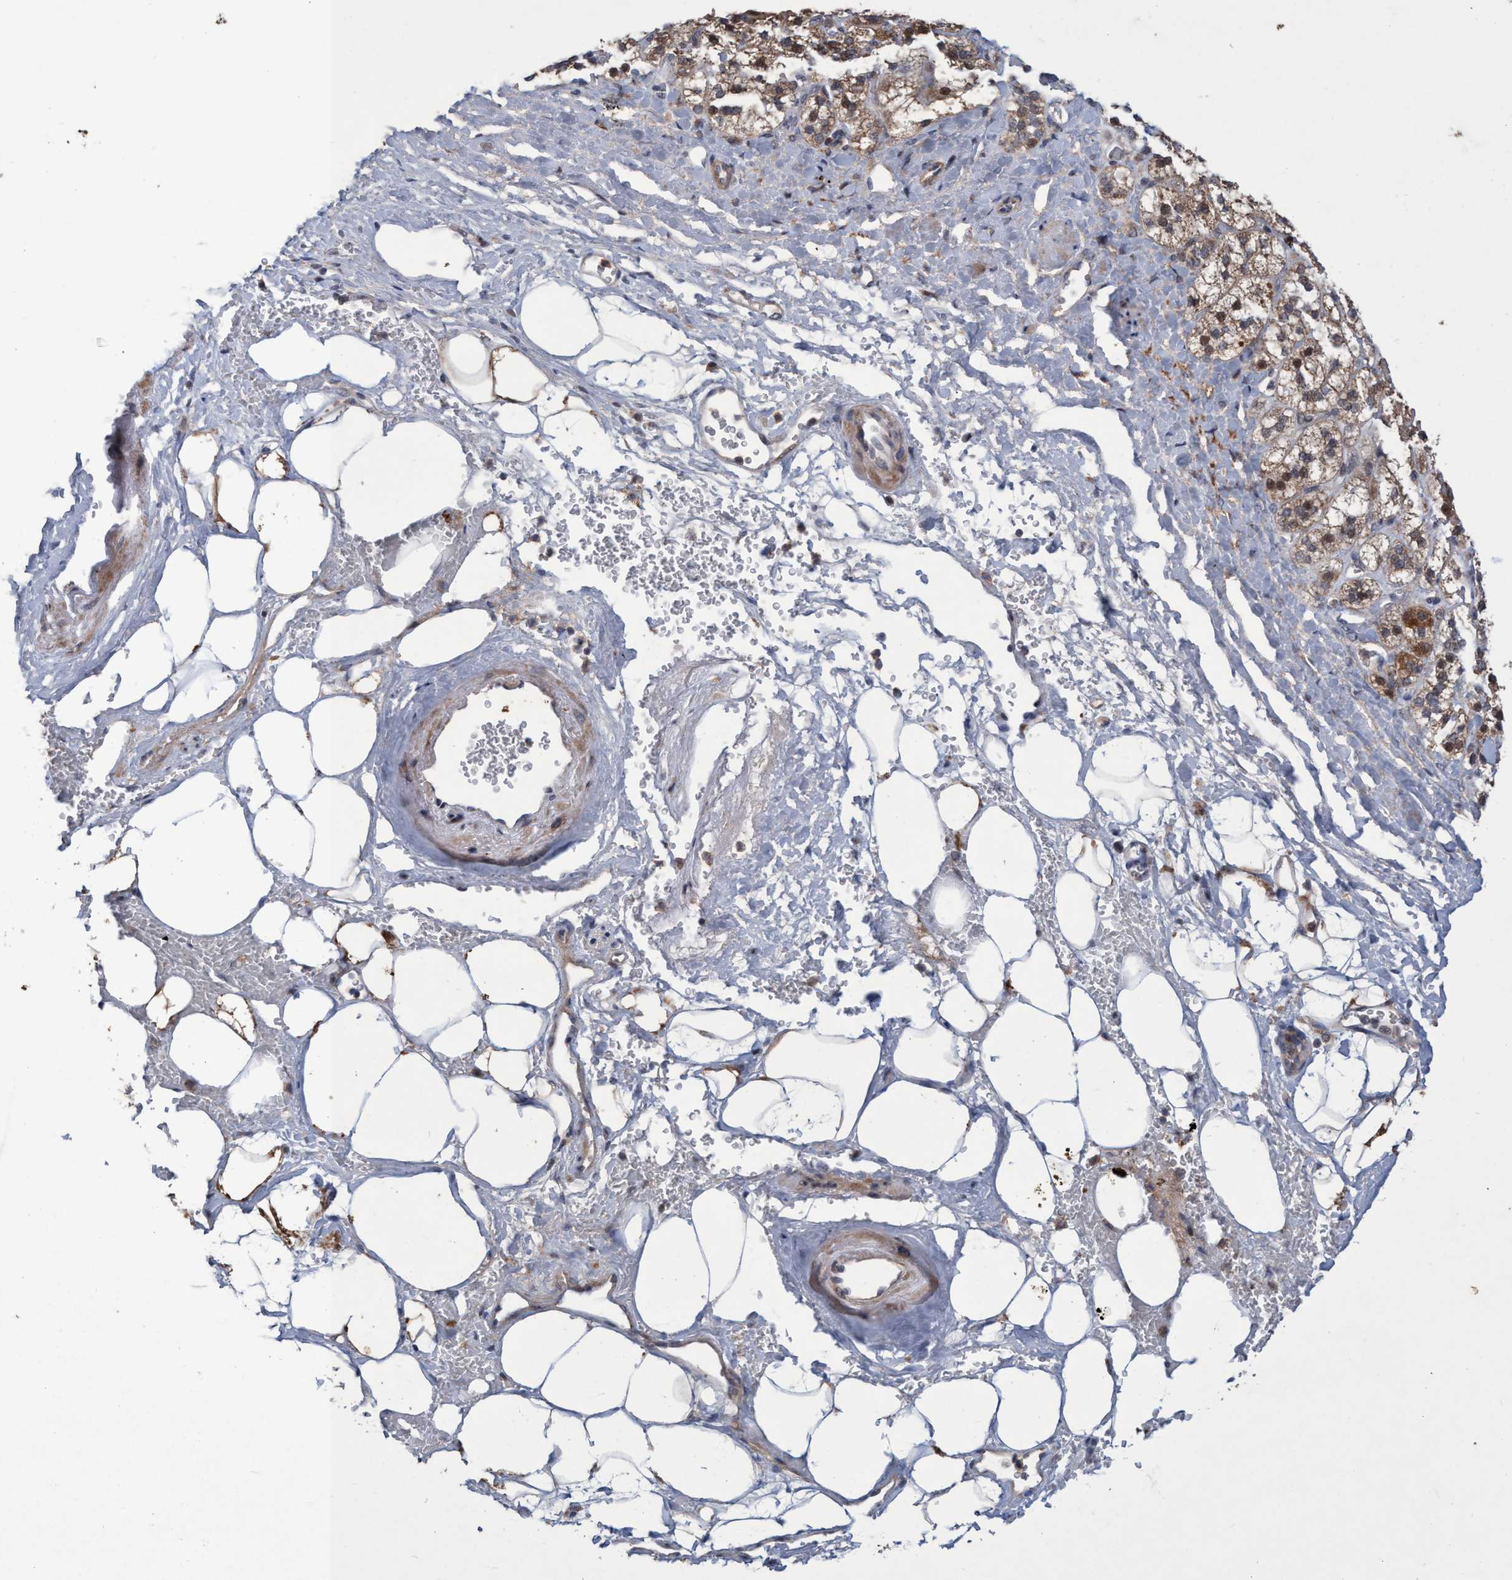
{"staining": {"intensity": "moderate", "quantity": ">75%", "location": "cytoplasmic/membranous,nuclear"}, "tissue": "adrenal gland", "cell_type": "Glandular cells", "image_type": "normal", "snomed": [{"axis": "morphology", "description": "Normal tissue, NOS"}, {"axis": "topography", "description": "Adrenal gland"}], "caption": "This micrograph displays immunohistochemistry (IHC) staining of normal adrenal gland, with medium moderate cytoplasmic/membranous,nuclear staining in about >75% of glandular cells.", "gene": "ZNF677", "patient": {"sex": "male", "age": 56}}